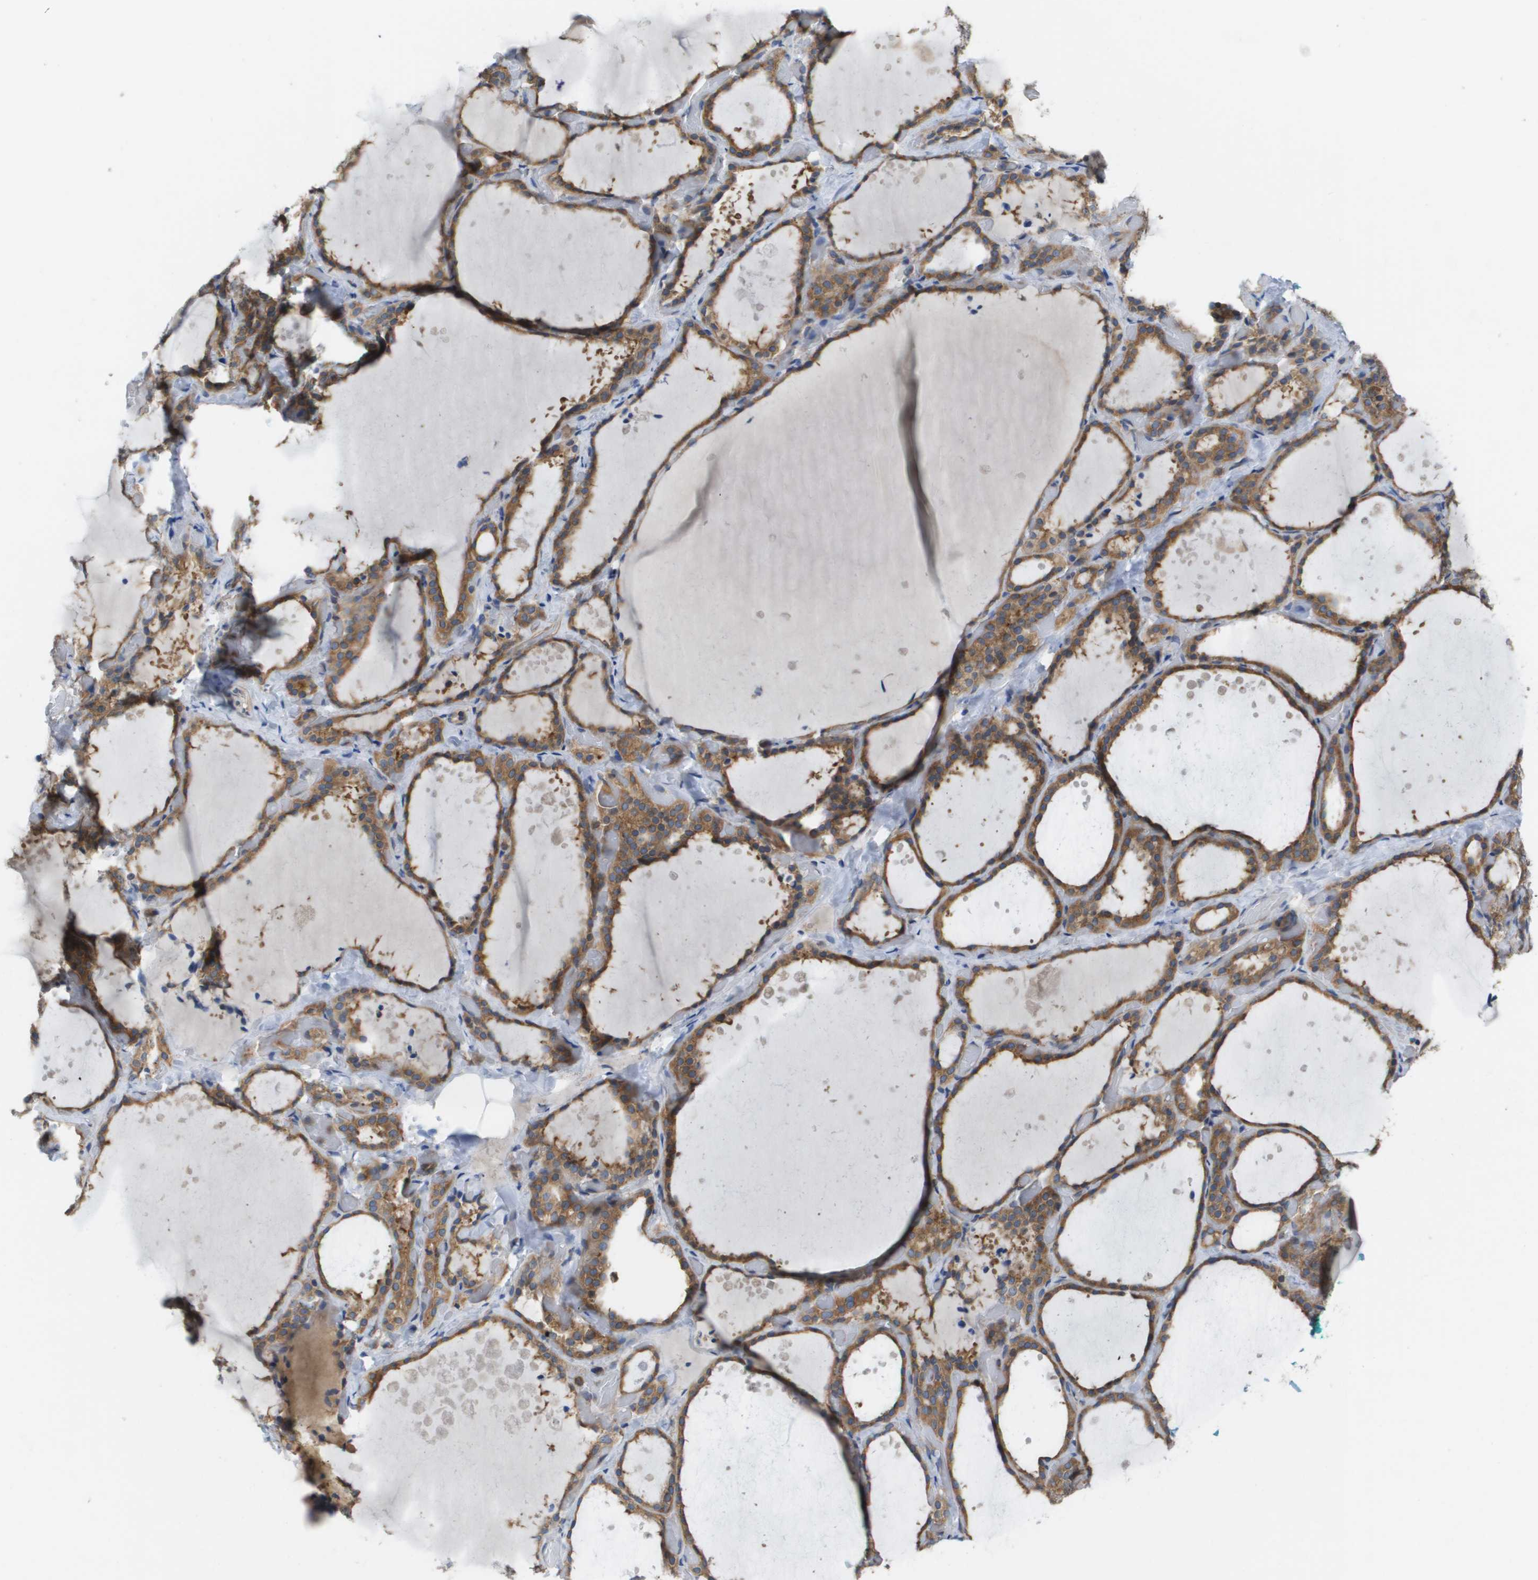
{"staining": {"intensity": "moderate", "quantity": ">75%", "location": "cytoplasmic/membranous"}, "tissue": "thyroid gland", "cell_type": "Glandular cells", "image_type": "normal", "snomed": [{"axis": "morphology", "description": "Normal tissue, NOS"}, {"axis": "topography", "description": "Thyroid gland"}], "caption": "Normal thyroid gland shows moderate cytoplasmic/membranous staining in approximately >75% of glandular cells.", "gene": "EIF4G2", "patient": {"sex": "female", "age": 44}}